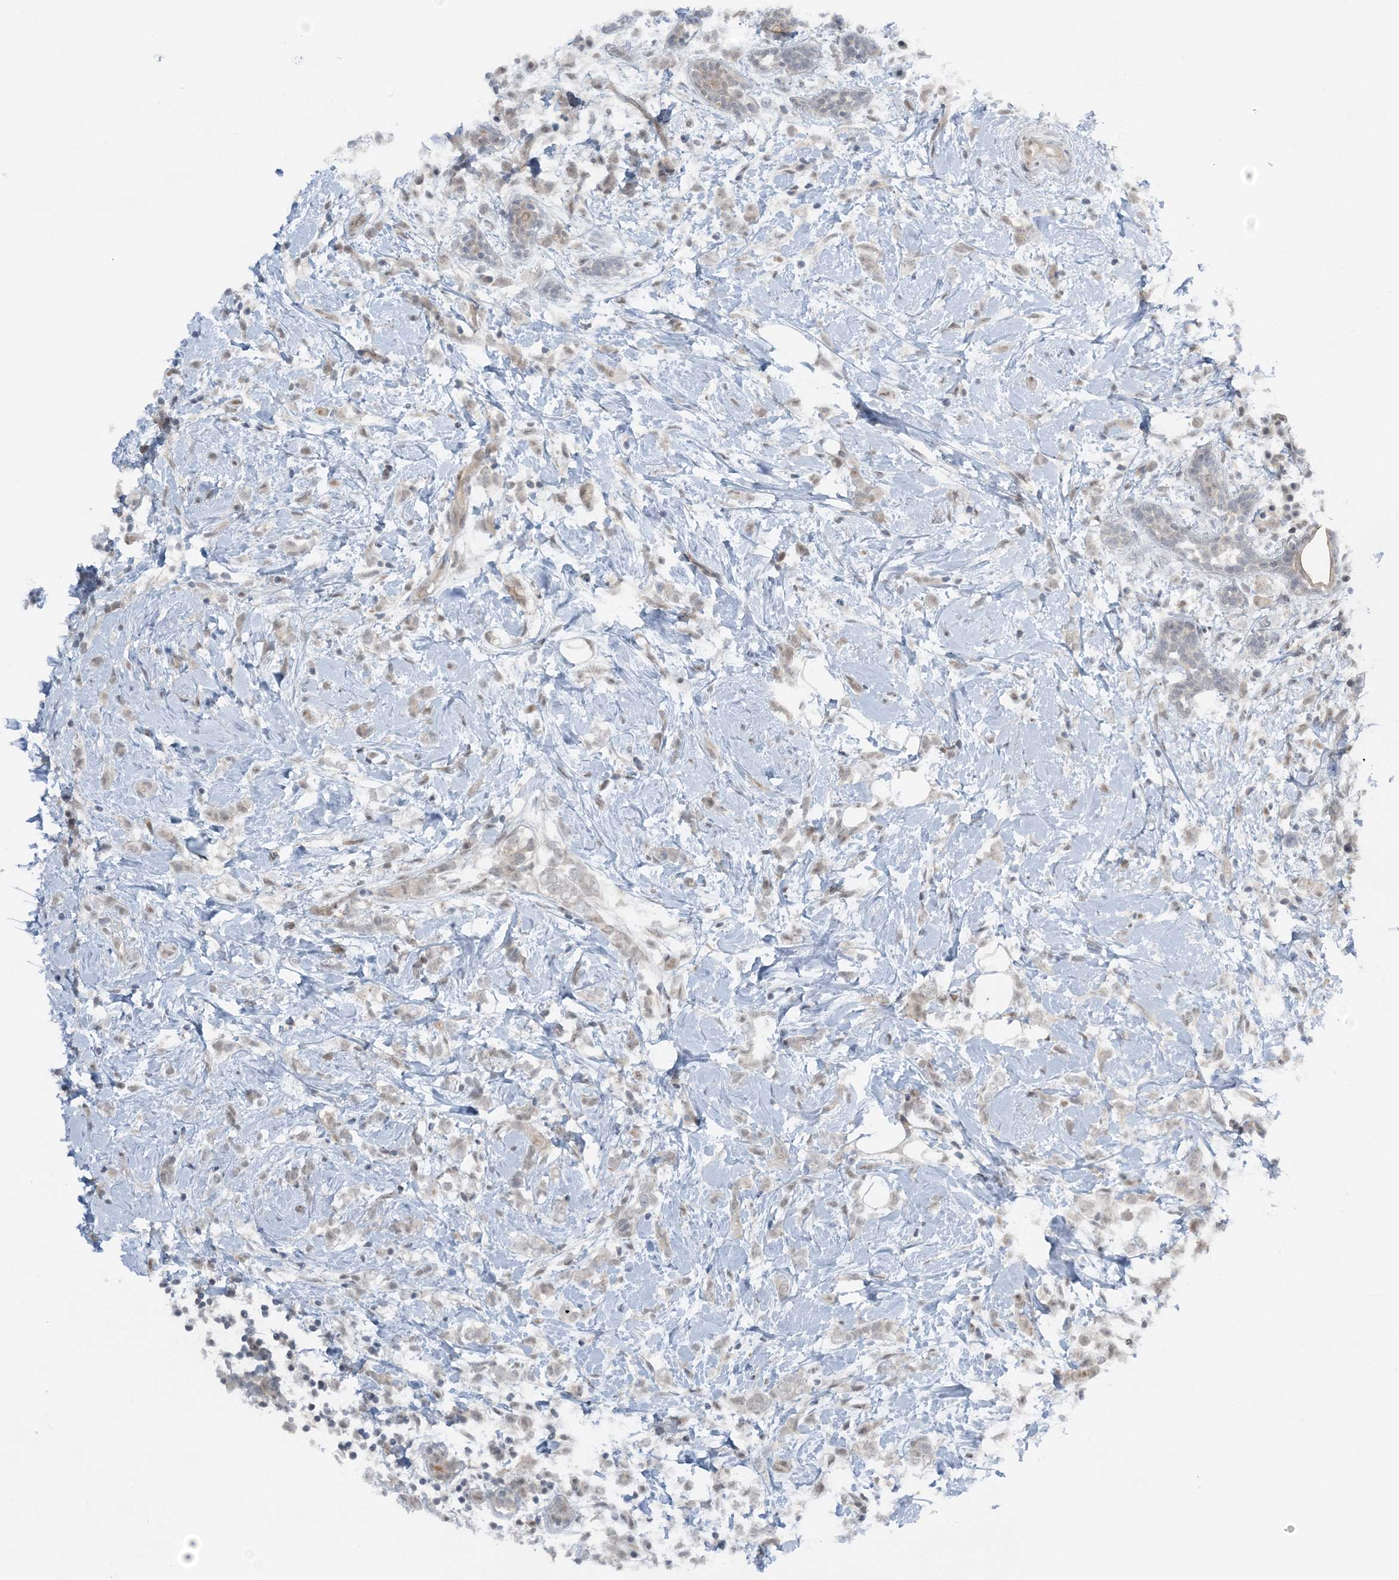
{"staining": {"intensity": "weak", "quantity": "<25%", "location": "cytoplasmic/membranous"}, "tissue": "breast cancer", "cell_type": "Tumor cells", "image_type": "cancer", "snomed": [{"axis": "morphology", "description": "Normal tissue, NOS"}, {"axis": "morphology", "description": "Lobular carcinoma"}, {"axis": "topography", "description": "Breast"}], "caption": "Immunohistochemistry histopathology image of human lobular carcinoma (breast) stained for a protein (brown), which displays no positivity in tumor cells.", "gene": "ATP11A", "patient": {"sex": "female", "age": 47}}